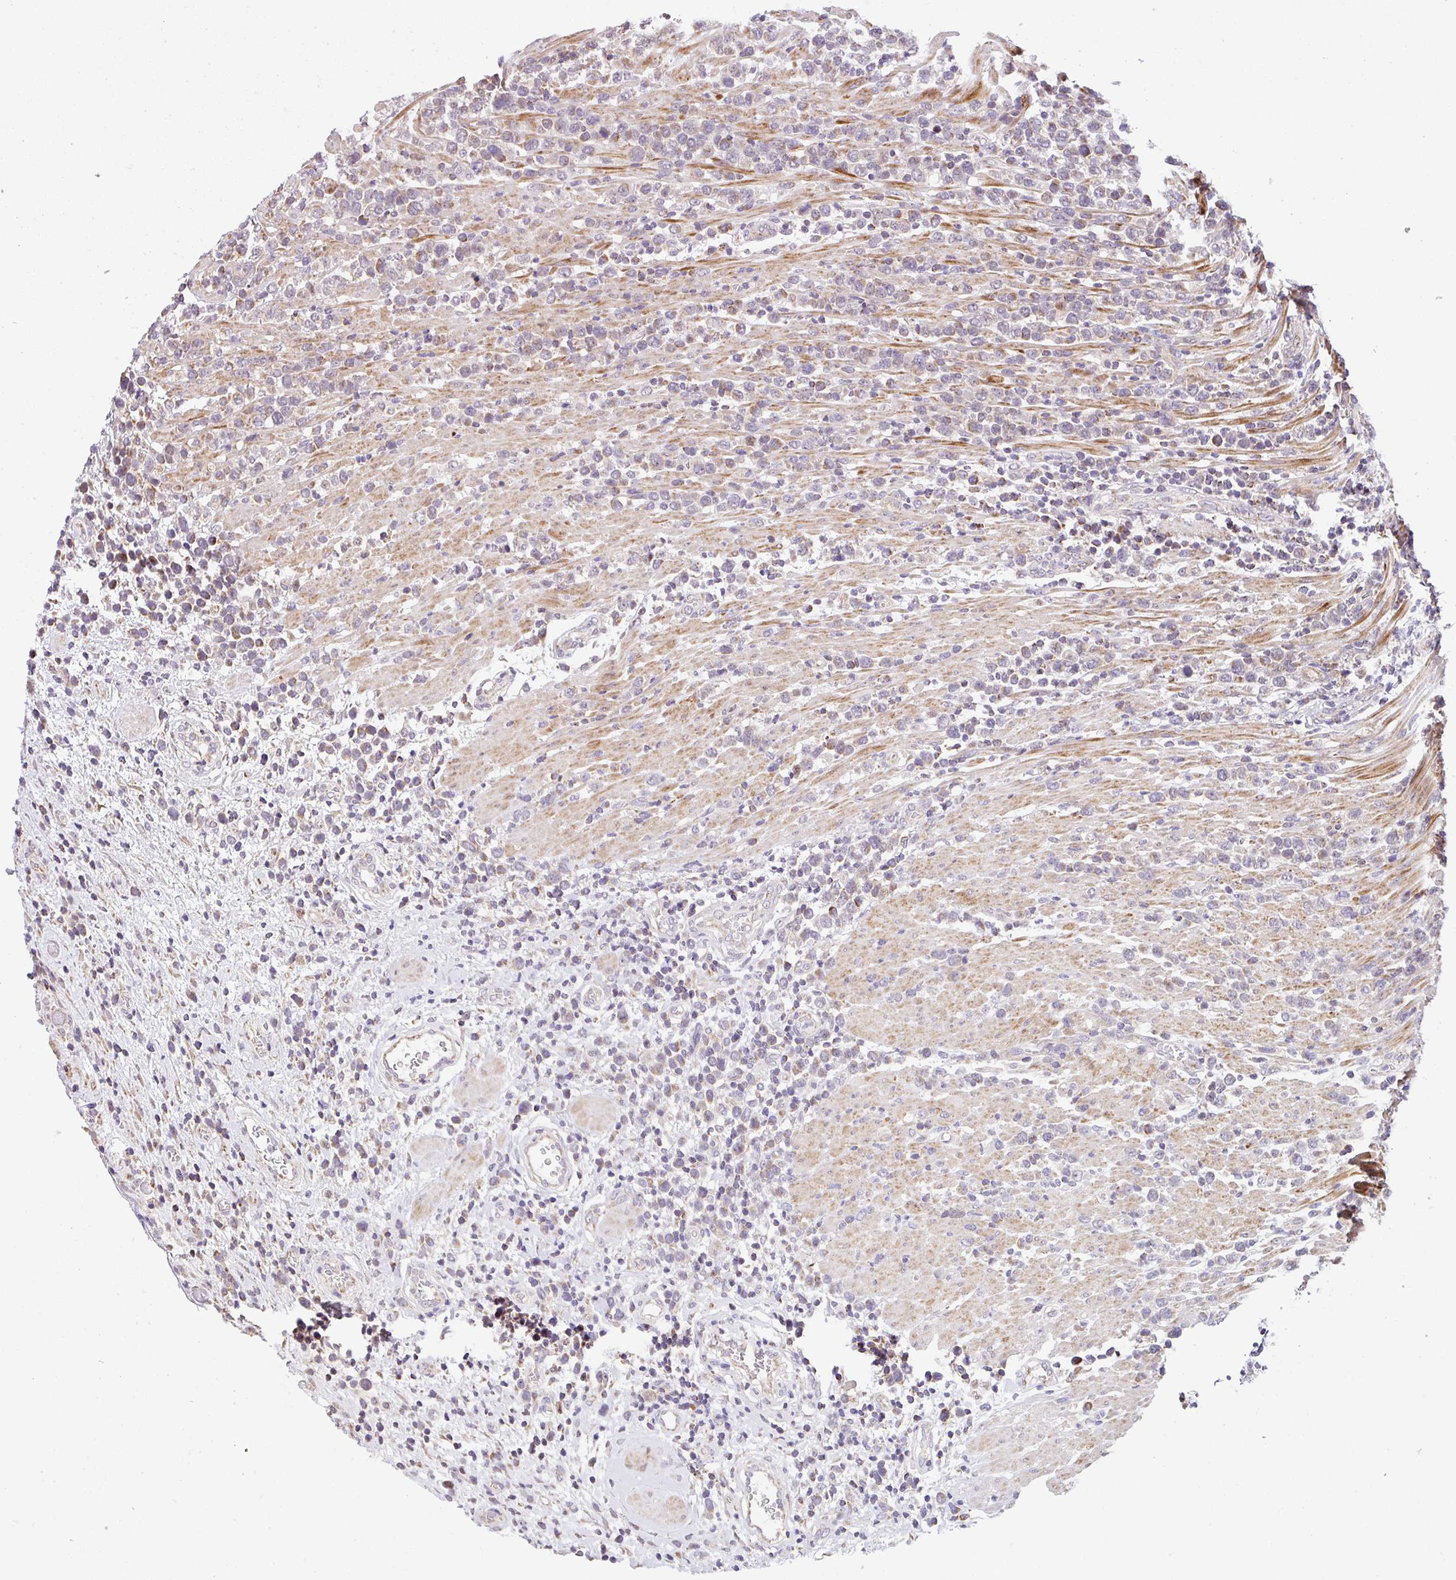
{"staining": {"intensity": "moderate", "quantity": "25%-75%", "location": "cytoplasmic/membranous"}, "tissue": "lymphoma", "cell_type": "Tumor cells", "image_type": "cancer", "snomed": [{"axis": "morphology", "description": "Malignant lymphoma, non-Hodgkin's type, High grade"}, {"axis": "topography", "description": "Soft tissue"}], "caption": "Approximately 25%-75% of tumor cells in human malignant lymphoma, non-Hodgkin's type (high-grade) reveal moderate cytoplasmic/membranous protein staining as visualized by brown immunohistochemical staining.", "gene": "SARS2", "patient": {"sex": "female", "age": 56}}